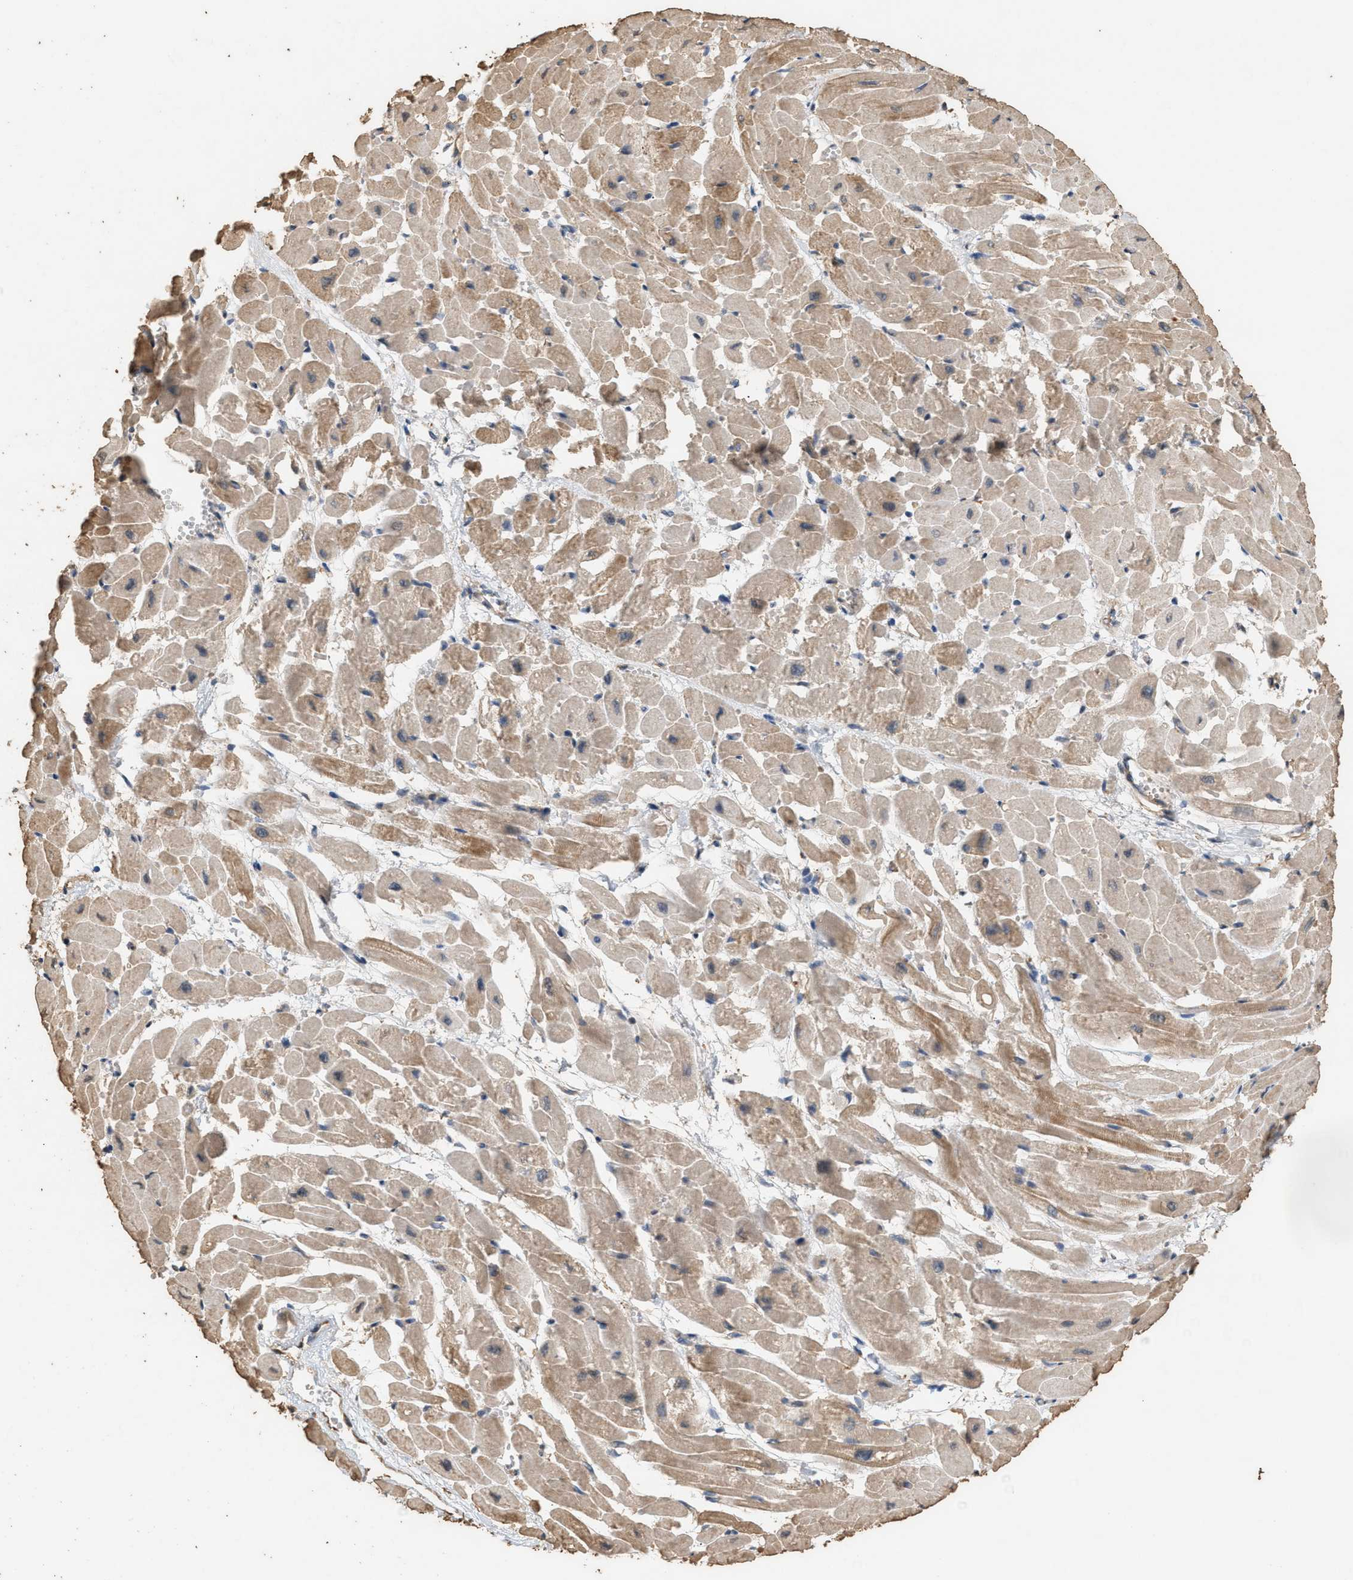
{"staining": {"intensity": "moderate", "quantity": "25%-75%", "location": "cytoplasmic/membranous"}, "tissue": "heart muscle", "cell_type": "Cardiomyocytes", "image_type": "normal", "snomed": [{"axis": "morphology", "description": "Normal tissue, NOS"}, {"axis": "topography", "description": "Heart"}], "caption": "Immunohistochemistry (IHC) histopathology image of normal heart muscle: heart muscle stained using immunohistochemistry demonstrates medium levels of moderate protein expression localized specifically in the cytoplasmic/membranous of cardiomyocytes, appearing as a cytoplasmic/membranous brown color.", "gene": "DCAF7", "patient": {"sex": "male", "age": 45}}